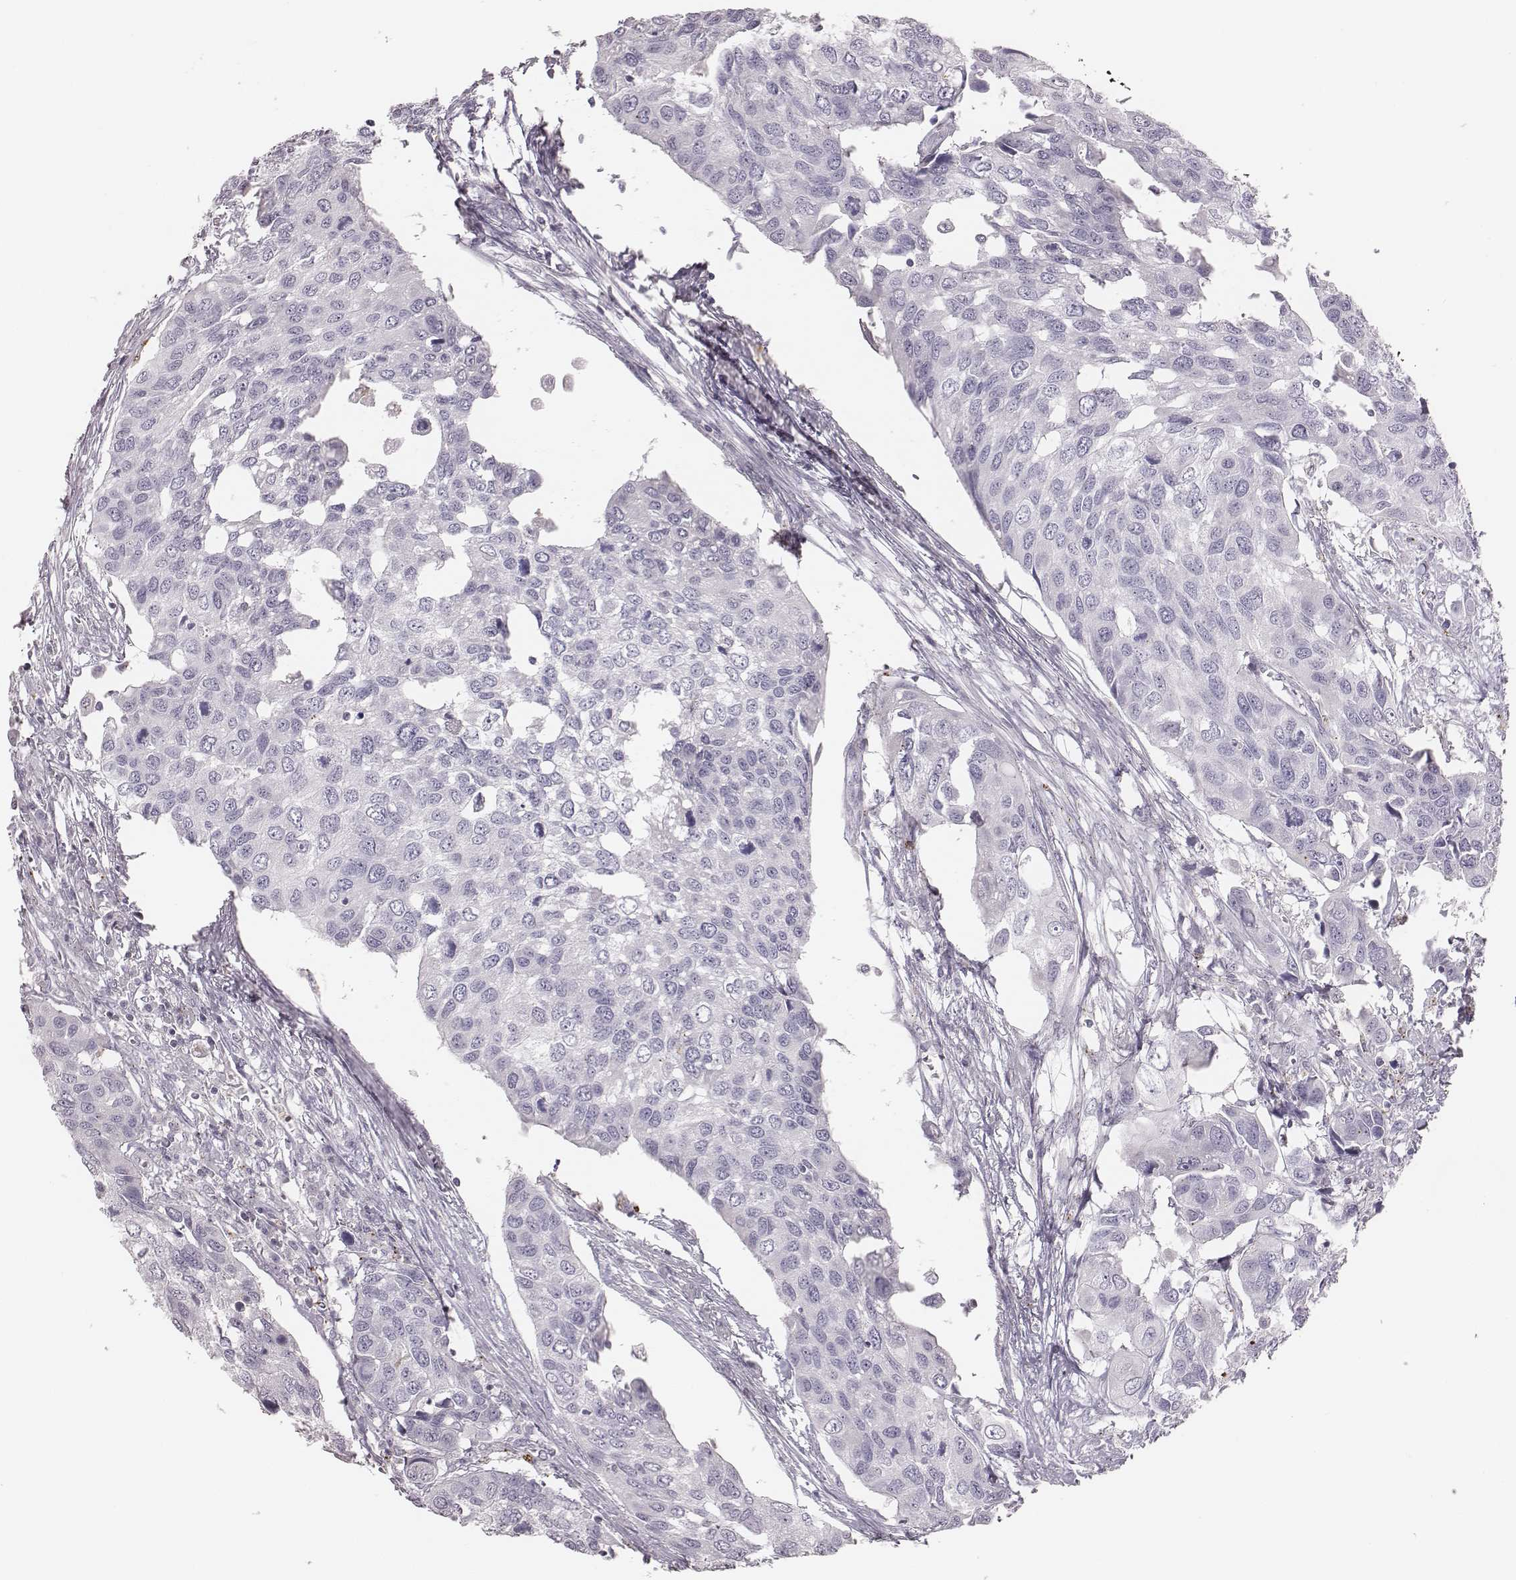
{"staining": {"intensity": "negative", "quantity": "none", "location": "none"}, "tissue": "urothelial cancer", "cell_type": "Tumor cells", "image_type": "cancer", "snomed": [{"axis": "morphology", "description": "Urothelial carcinoma, High grade"}, {"axis": "topography", "description": "Urinary bladder"}], "caption": "The photomicrograph shows no staining of tumor cells in urothelial cancer. (Brightfield microscopy of DAB IHC at high magnification).", "gene": "ZNF365", "patient": {"sex": "male", "age": 60}}